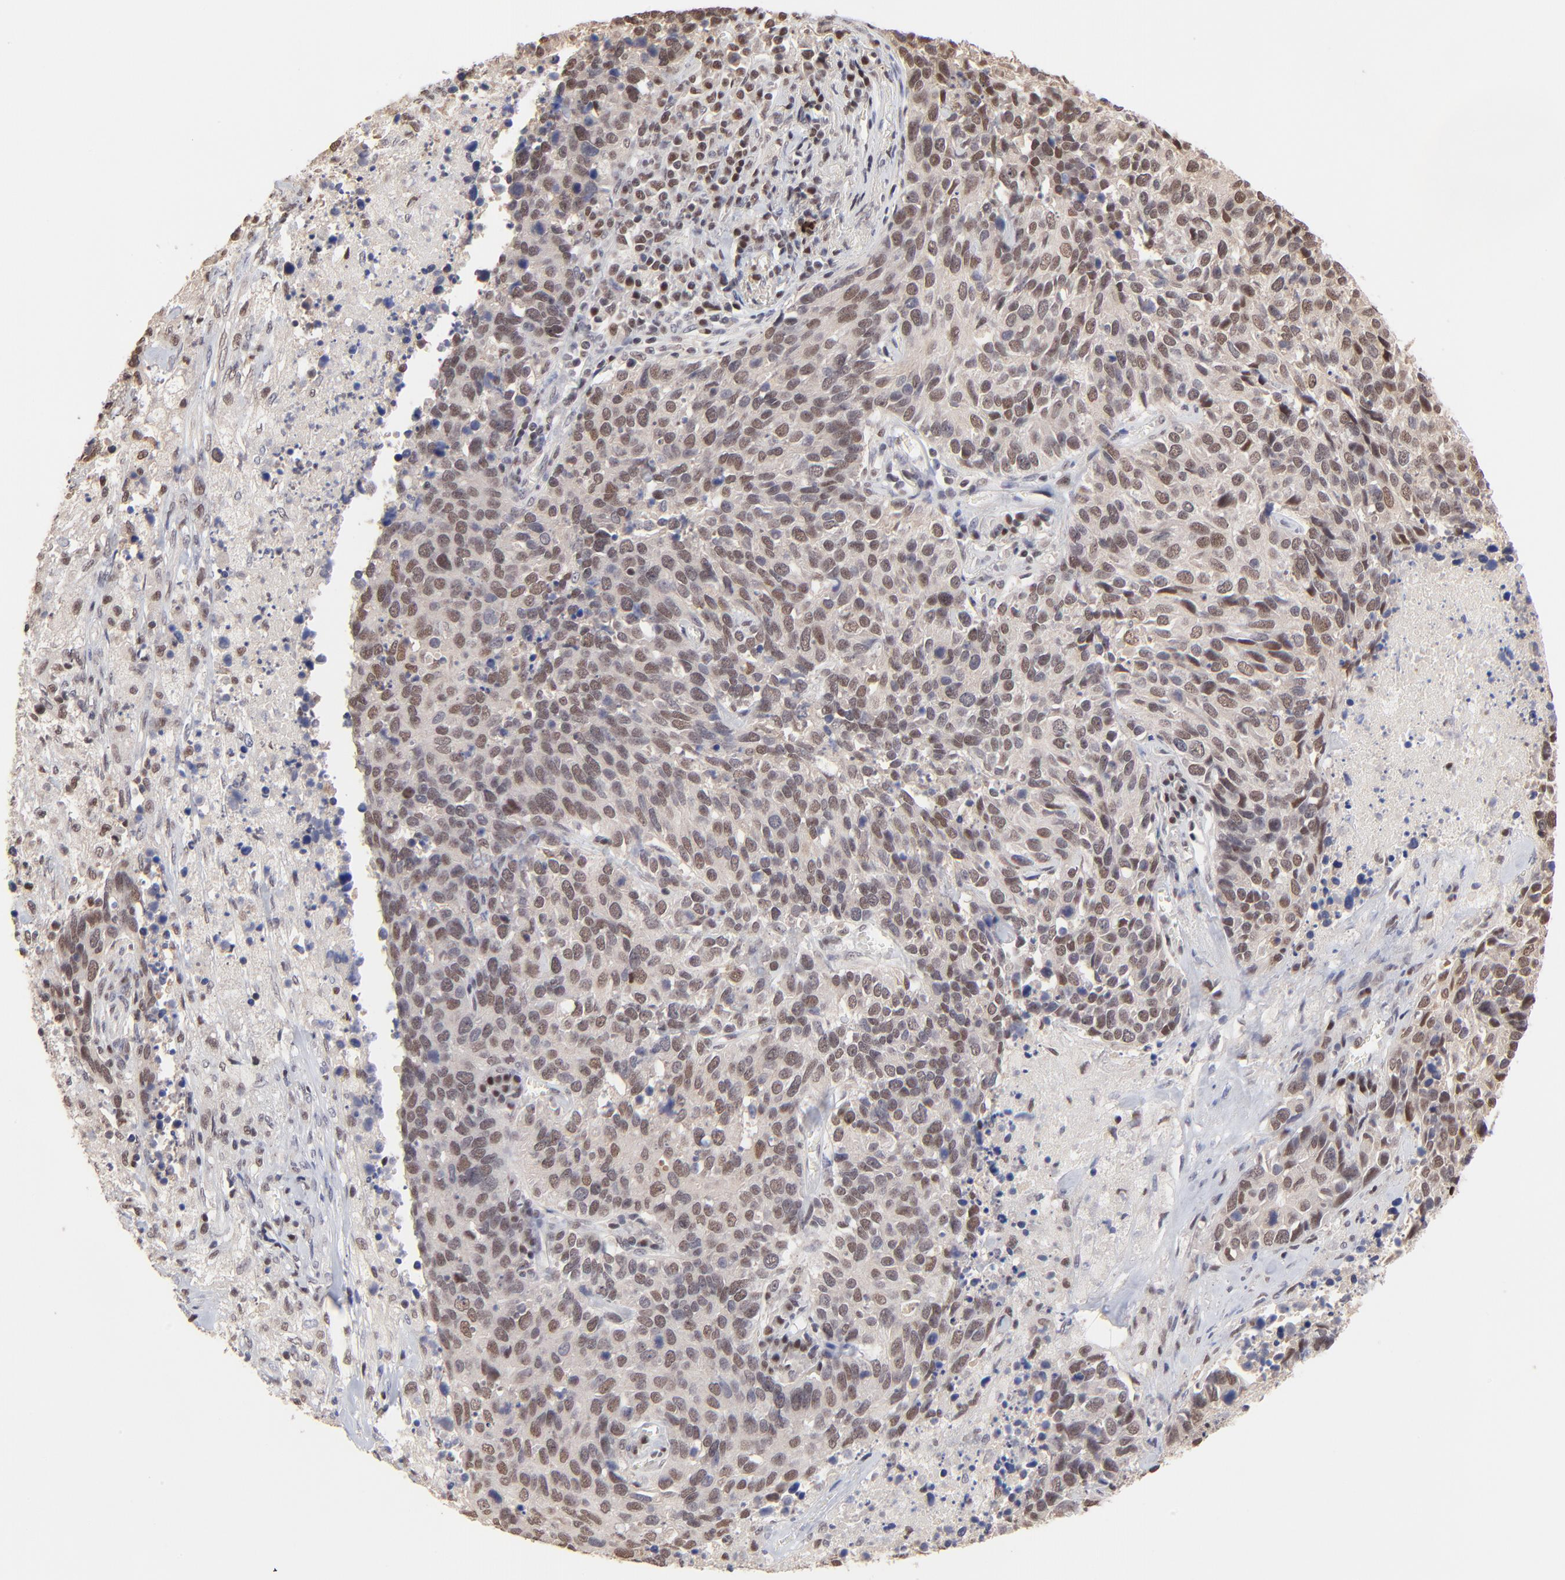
{"staining": {"intensity": "moderate", "quantity": "25%-75%", "location": "cytoplasmic/membranous,nuclear"}, "tissue": "lung cancer", "cell_type": "Tumor cells", "image_type": "cancer", "snomed": [{"axis": "morphology", "description": "Neoplasm, malignant, NOS"}, {"axis": "topography", "description": "Lung"}], "caption": "This is a photomicrograph of immunohistochemistry (IHC) staining of lung cancer (malignant neoplasm), which shows moderate expression in the cytoplasmic/membranous and nuclear of tumor cells.", "gene": "DSN1", "patient": {"sex": "female", "age": 76}}